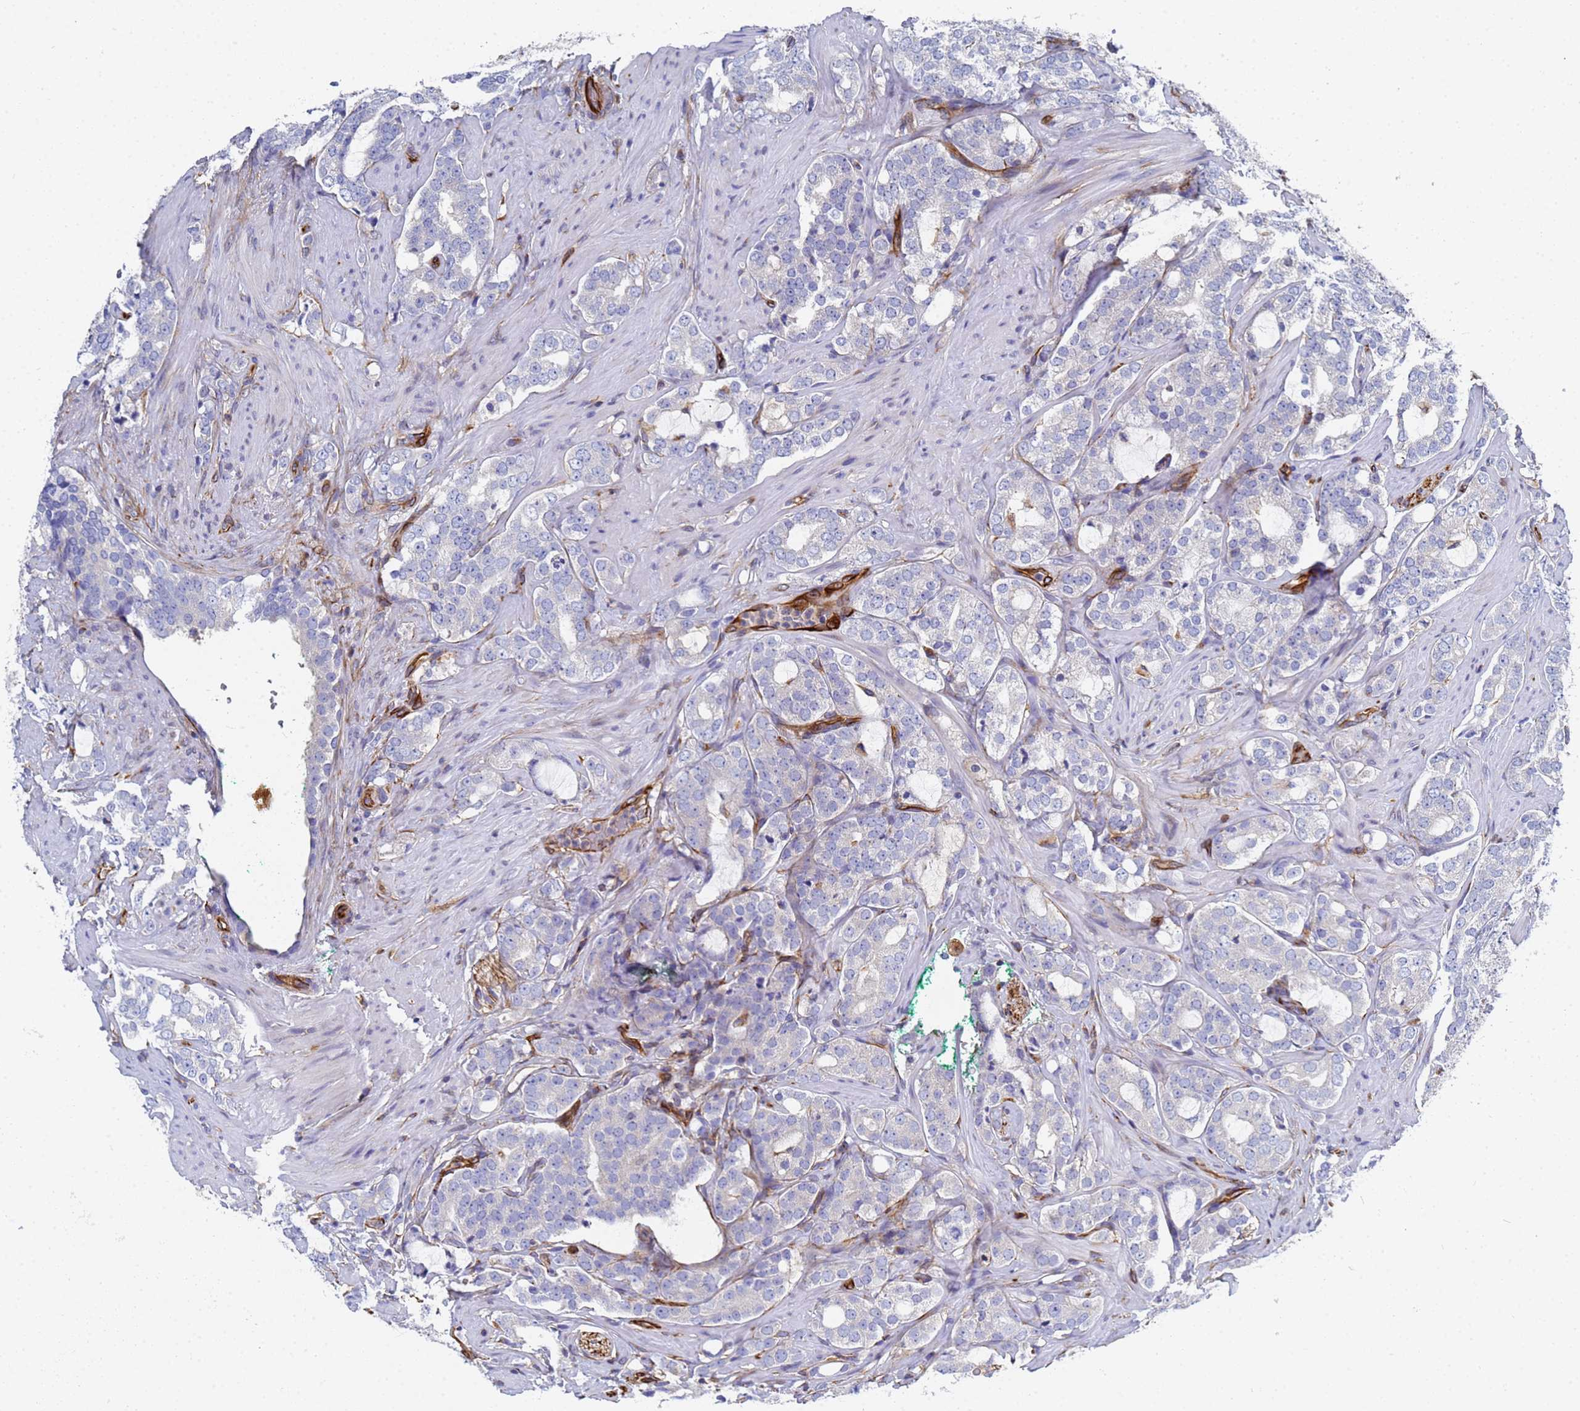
{"staining": {"intensity": "negative", "quantity": "none", "location": "none"}, "tissue": "prostate cancer", "cell_type": "Tumor cells", "image_type": "cancer", "snomed": [{"axis": "morphology", "description": "Adenocarcinoma, High grade"}, {"axis": "topography", "description": "Prostate"}], "caption": "Immunohistochemistry (IHC) of human prostate cancer reveals no expression in tumor cells.", "gene": "SYT13", "patient": {"sex": "male", "age": 64}}